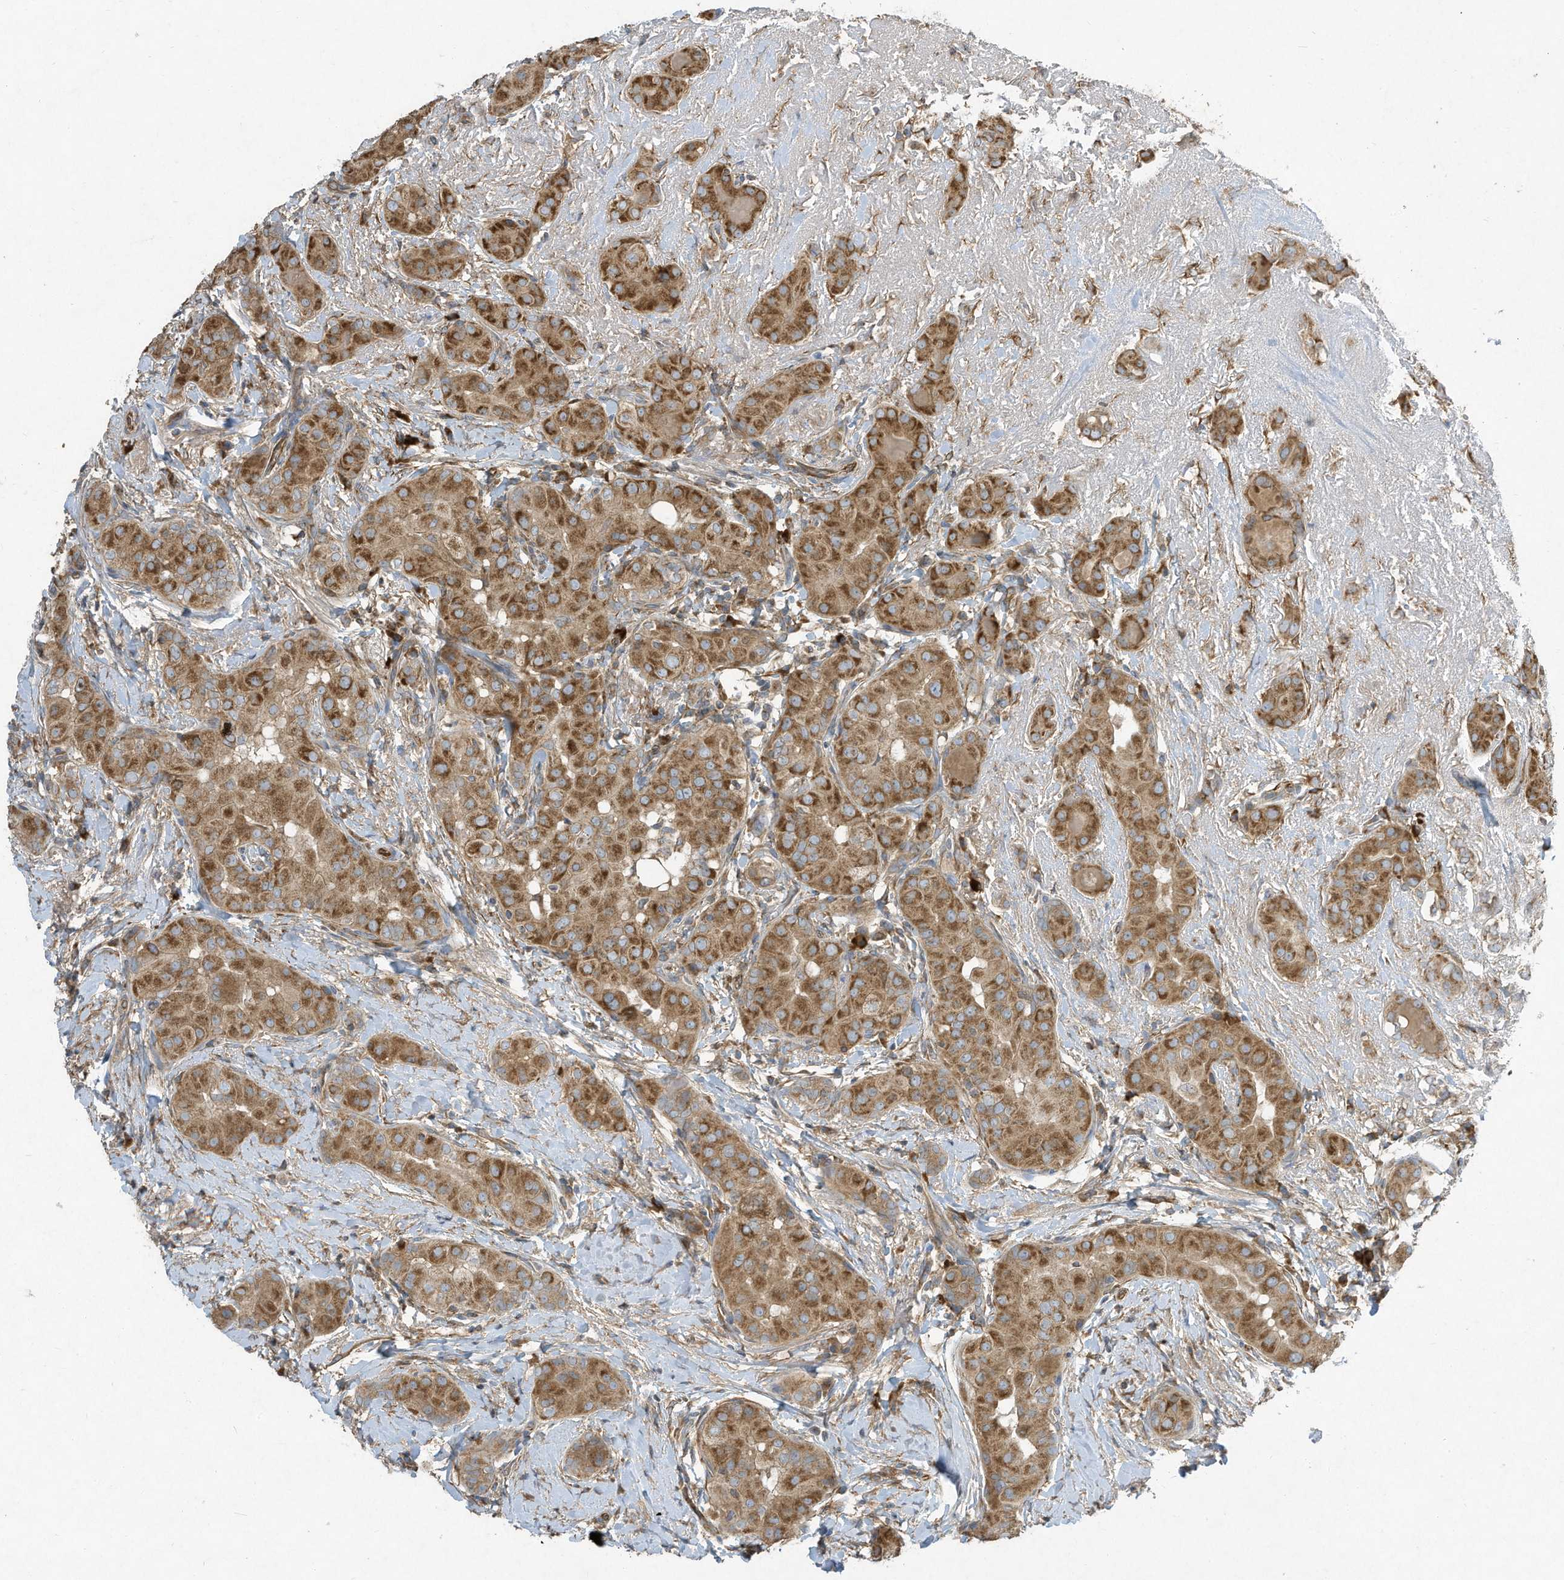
{"staining": {"intensity": "moderate", "quantity": ">75%", "location": "cytoplasmic/membranous"}, "tissue": "thyroid cancer", "cell_type": "Tumor cells", "image_type": "cancer", "snomed": [{"axis": "morphology", "description": "Papillary adenocarcinoma, NOS"}, {"axis": "topography", "description": "Thyroid gland"}], "caption": "The photomicrograph displays staining of papillary adenocarcinoma (thyroid), revealing moderate cytoplasmic/membranous protein positivity (brown color) within tumor cells.", "gene": "SYNJ2", "patient": {"sex": "male", "age": 33}}